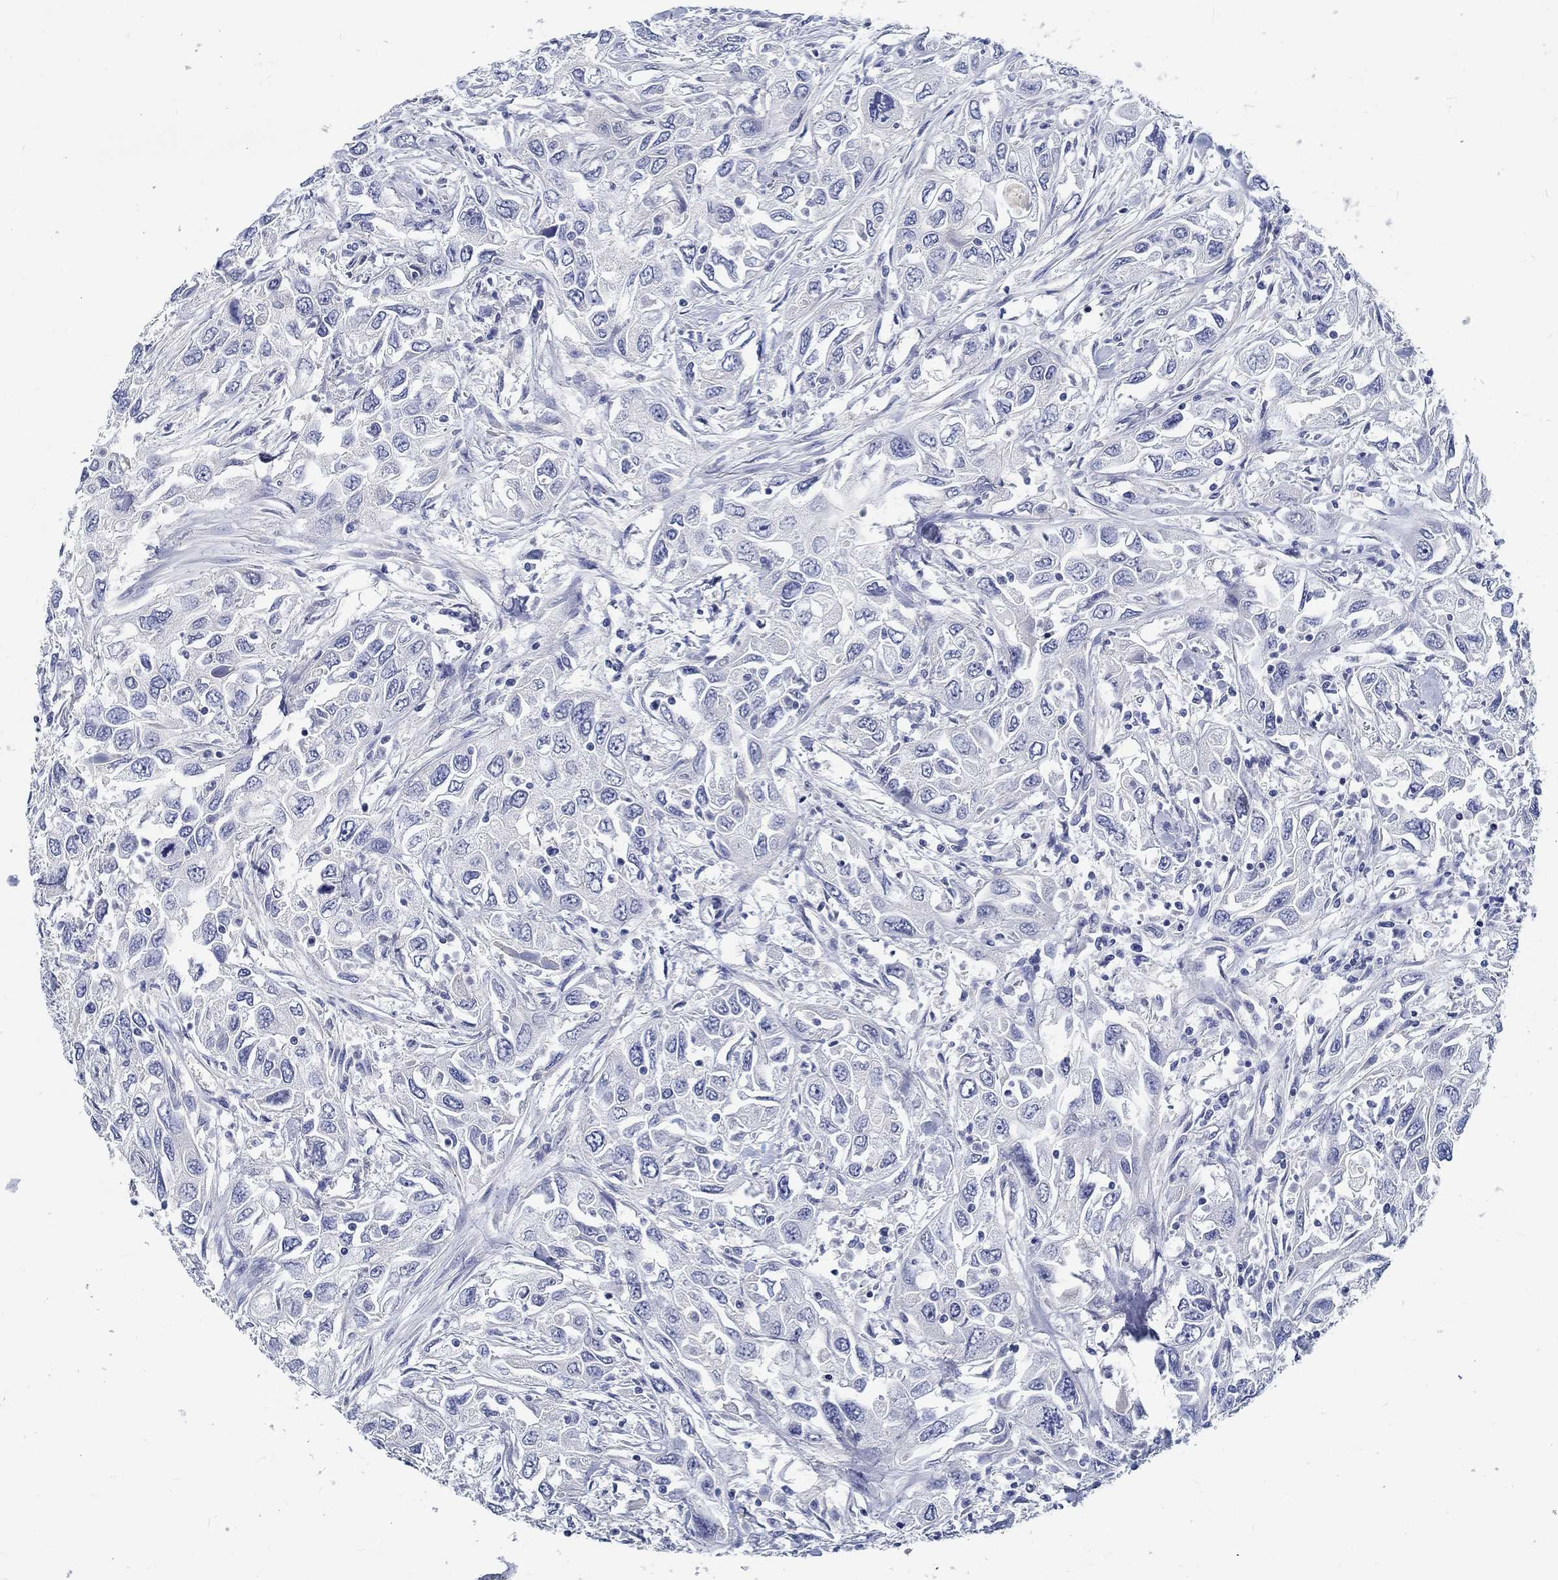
{"staining": {"intensity": "negative", "quantity": "none", "location": "none"}, "tissue": "urothelial cancer", "cell_type": "Tumor cells", "image_type": "cancer", "snomed": [{"axis": "morphology", "description": "Urothelial carcinoma, High grade"}, {"axis": "topography", "description": "Urinary bladder"}], "caption": "Tumor cells show no significant protein staining in urothelial carcinoma (high-grade).", "gene": "MYBPC1", "patient": {"sex": "male", "age": 76}}